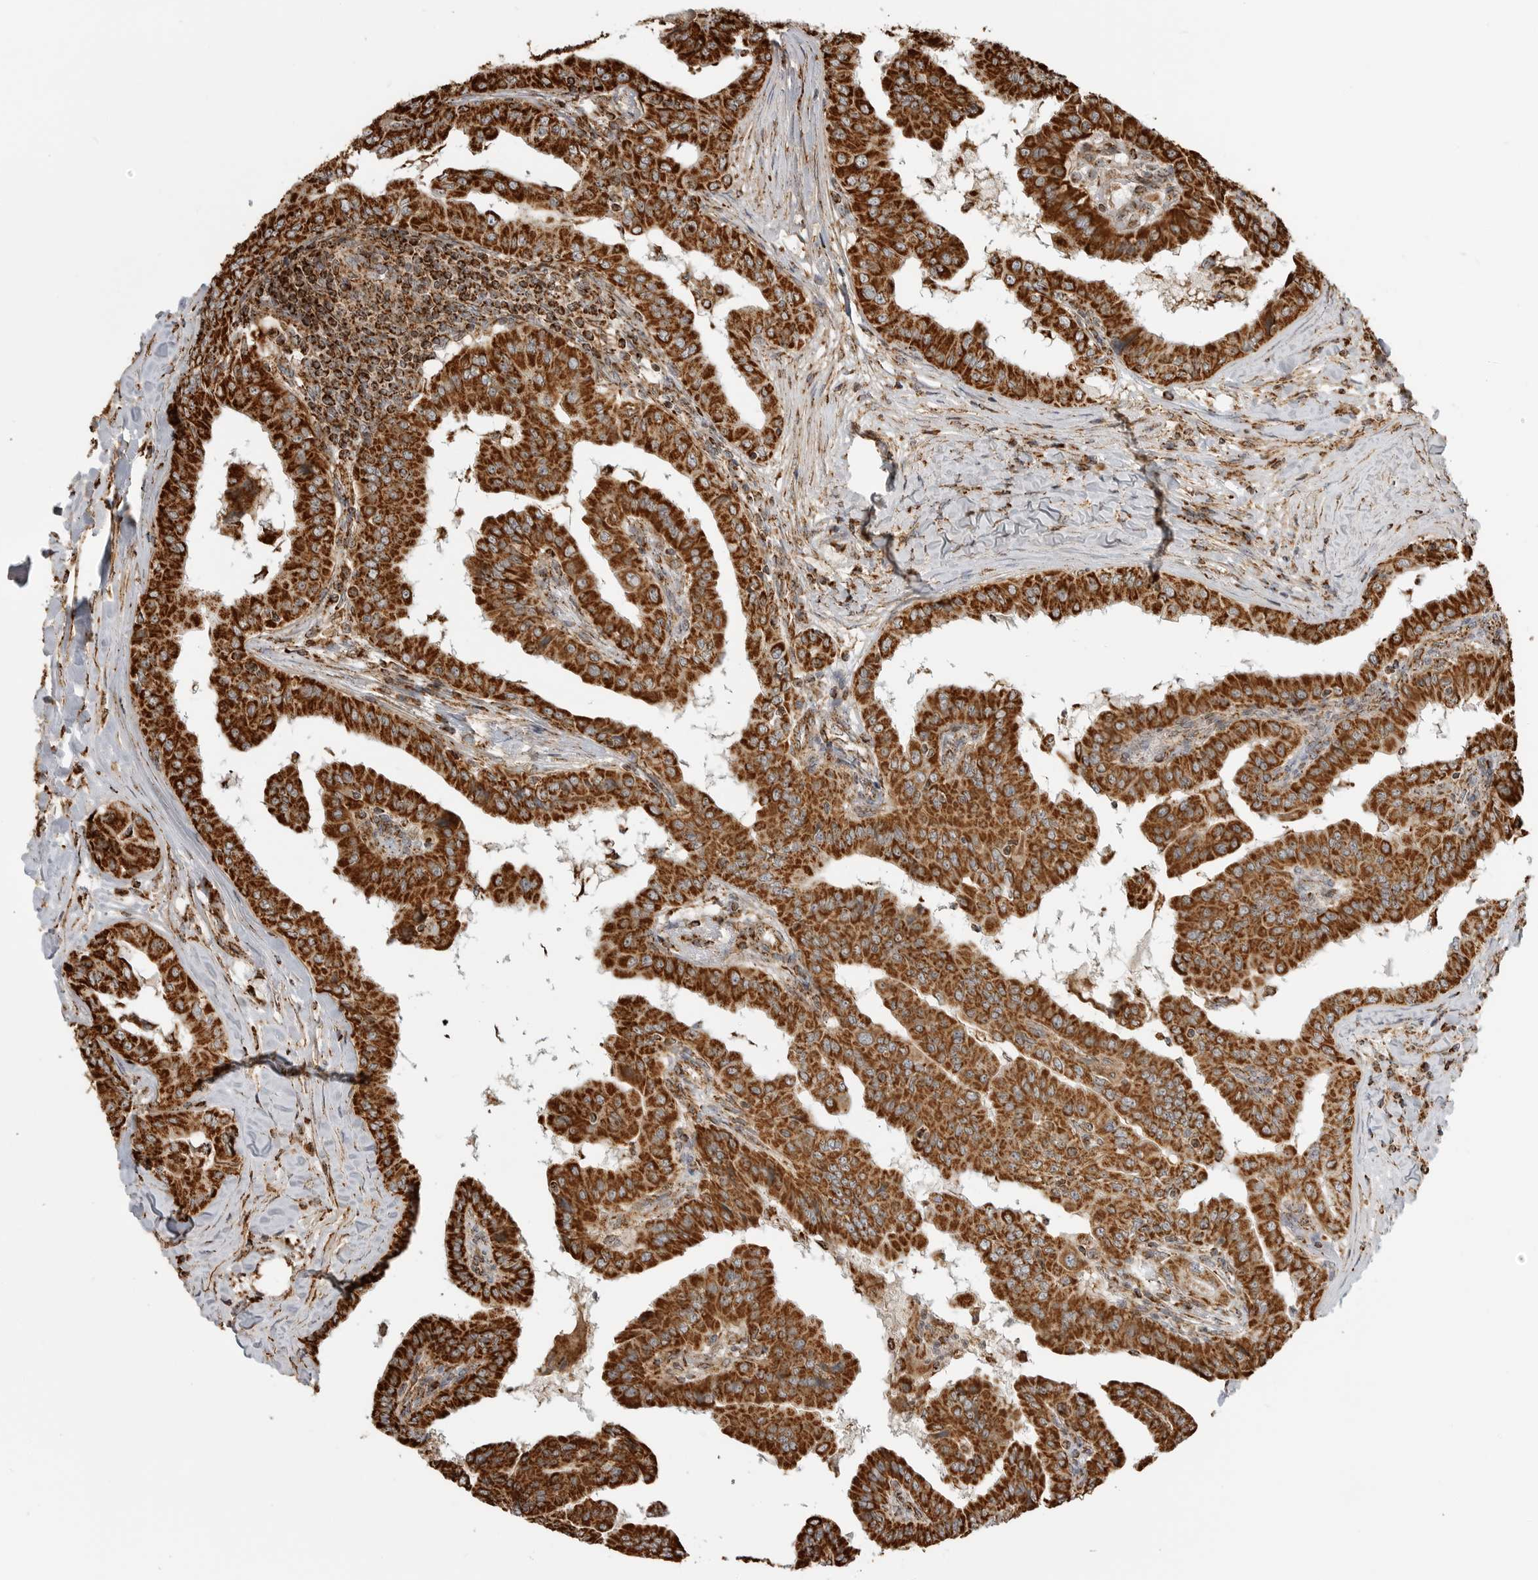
{"staining": {"intensity": "strong", "quantity": ">75%", "location": "cytoplasmic/membranous"}, "tissue": "thyroid cancer", "cell_type": "Tumor cells", "image_type": "cancer", "snomed": [{"axis": "morphology", "description": "Papillary adenocarcinoma, NOS"}, {"axis": "topography", "description": "Thyroid gland"}], "caption": "Protein staining exhibits strong cytoplasmic/membranous staining in approximately >75% of tumor cells in thyroid cancer (papillary adenocarcinoma).", "gene": "BMP2K", "patient": {"sex": "male", "age": 33}}